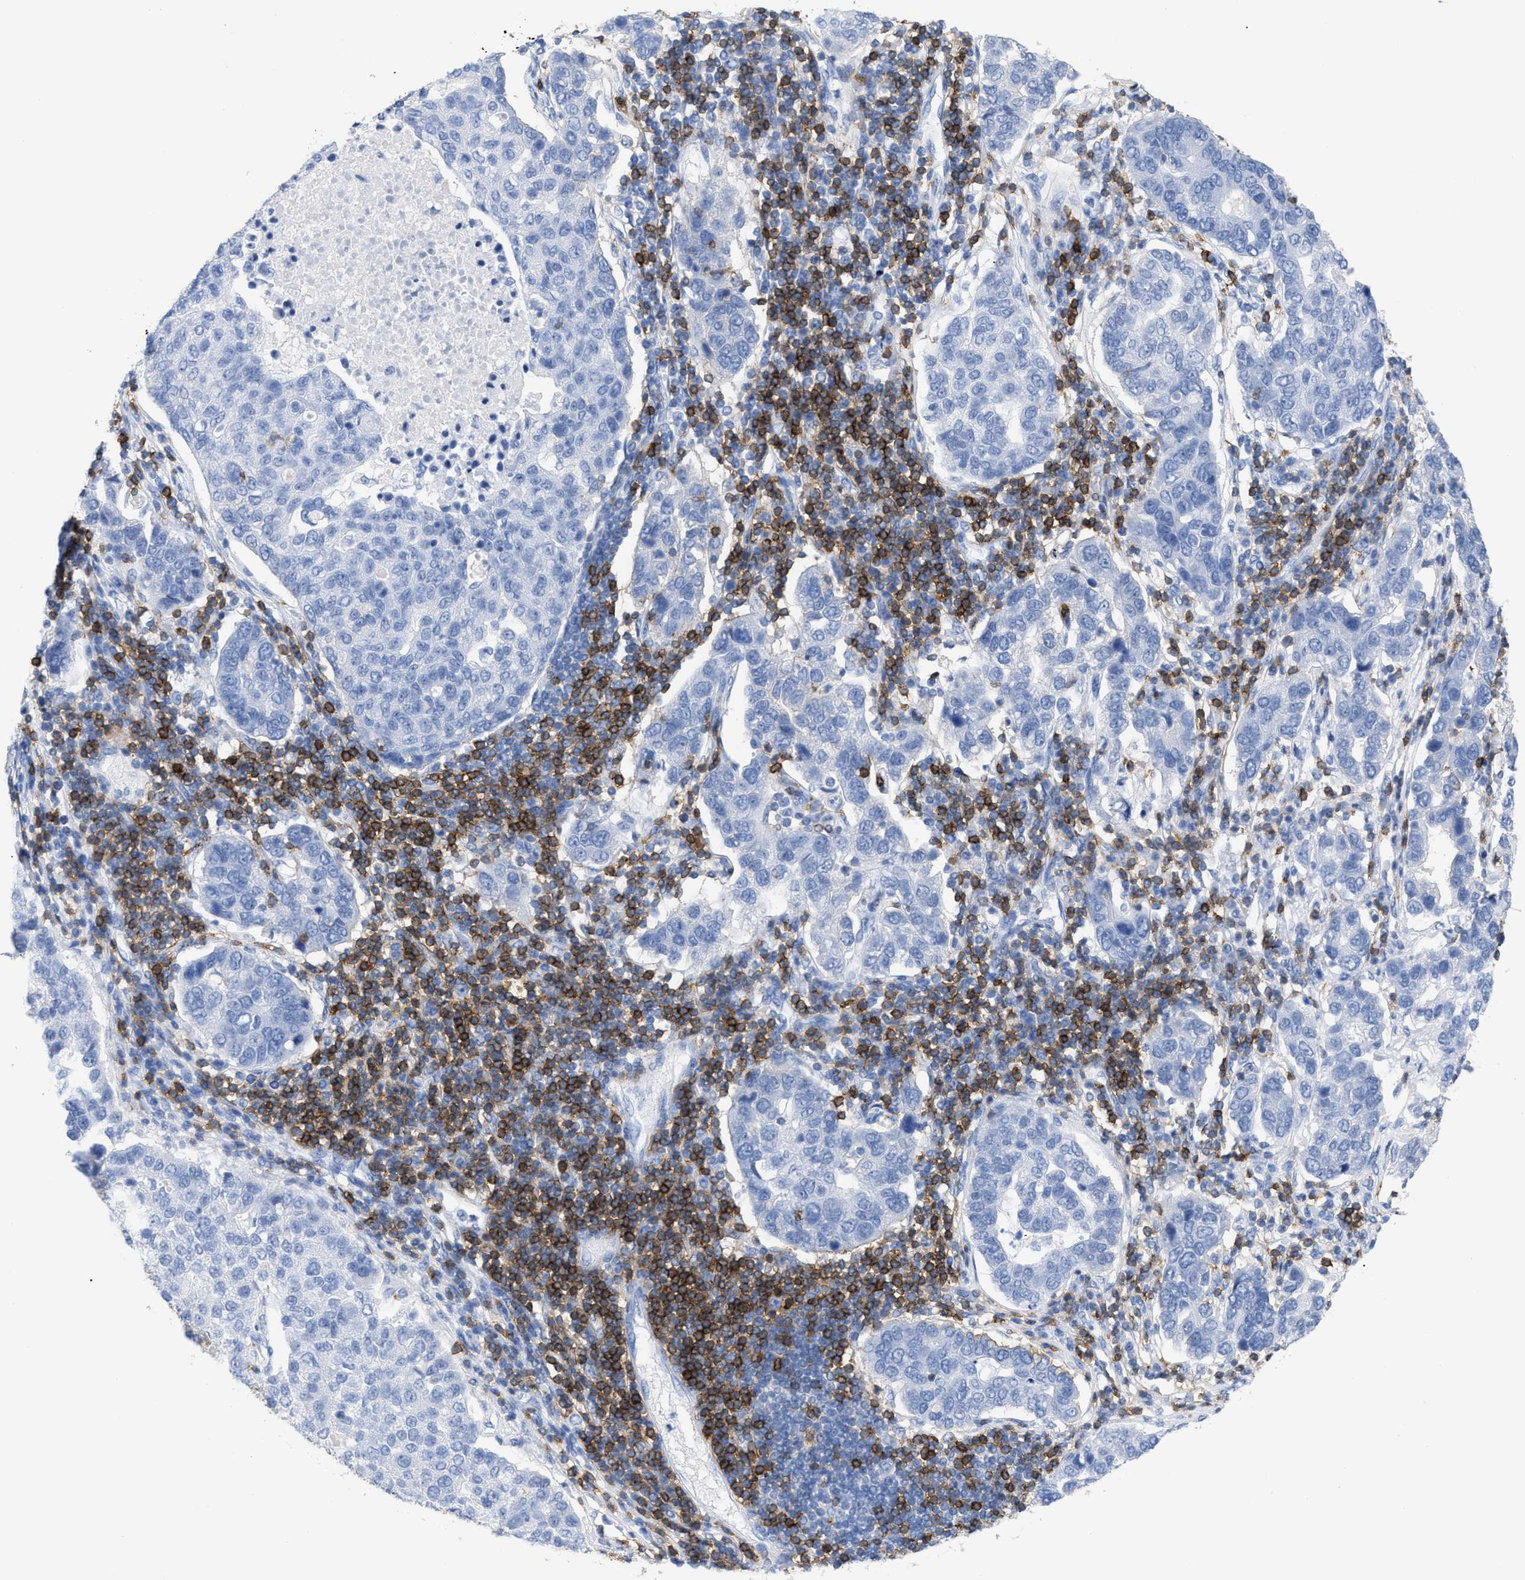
{"staining": {"intensity": "negative", "quantity": "none", "location": "none"}, "tissue": "pancreatic cancer", "cell_type": "Tumor cells", "image_type": "cancer", "snomed": [{"axis": "morphology", "description": "Adenocarcinoma, NOS"}, {"axis": "topography", "description": "Pancreas"}], "caption": "DAB (3,3'-diaminobenzidine) immunohistochemical staining of pancreatic cancer reveals no significant staining in tumor cells. Nuclei are stained in blue.", "gene": "CD5", "patient": {"sex": "female", "age": 61}}